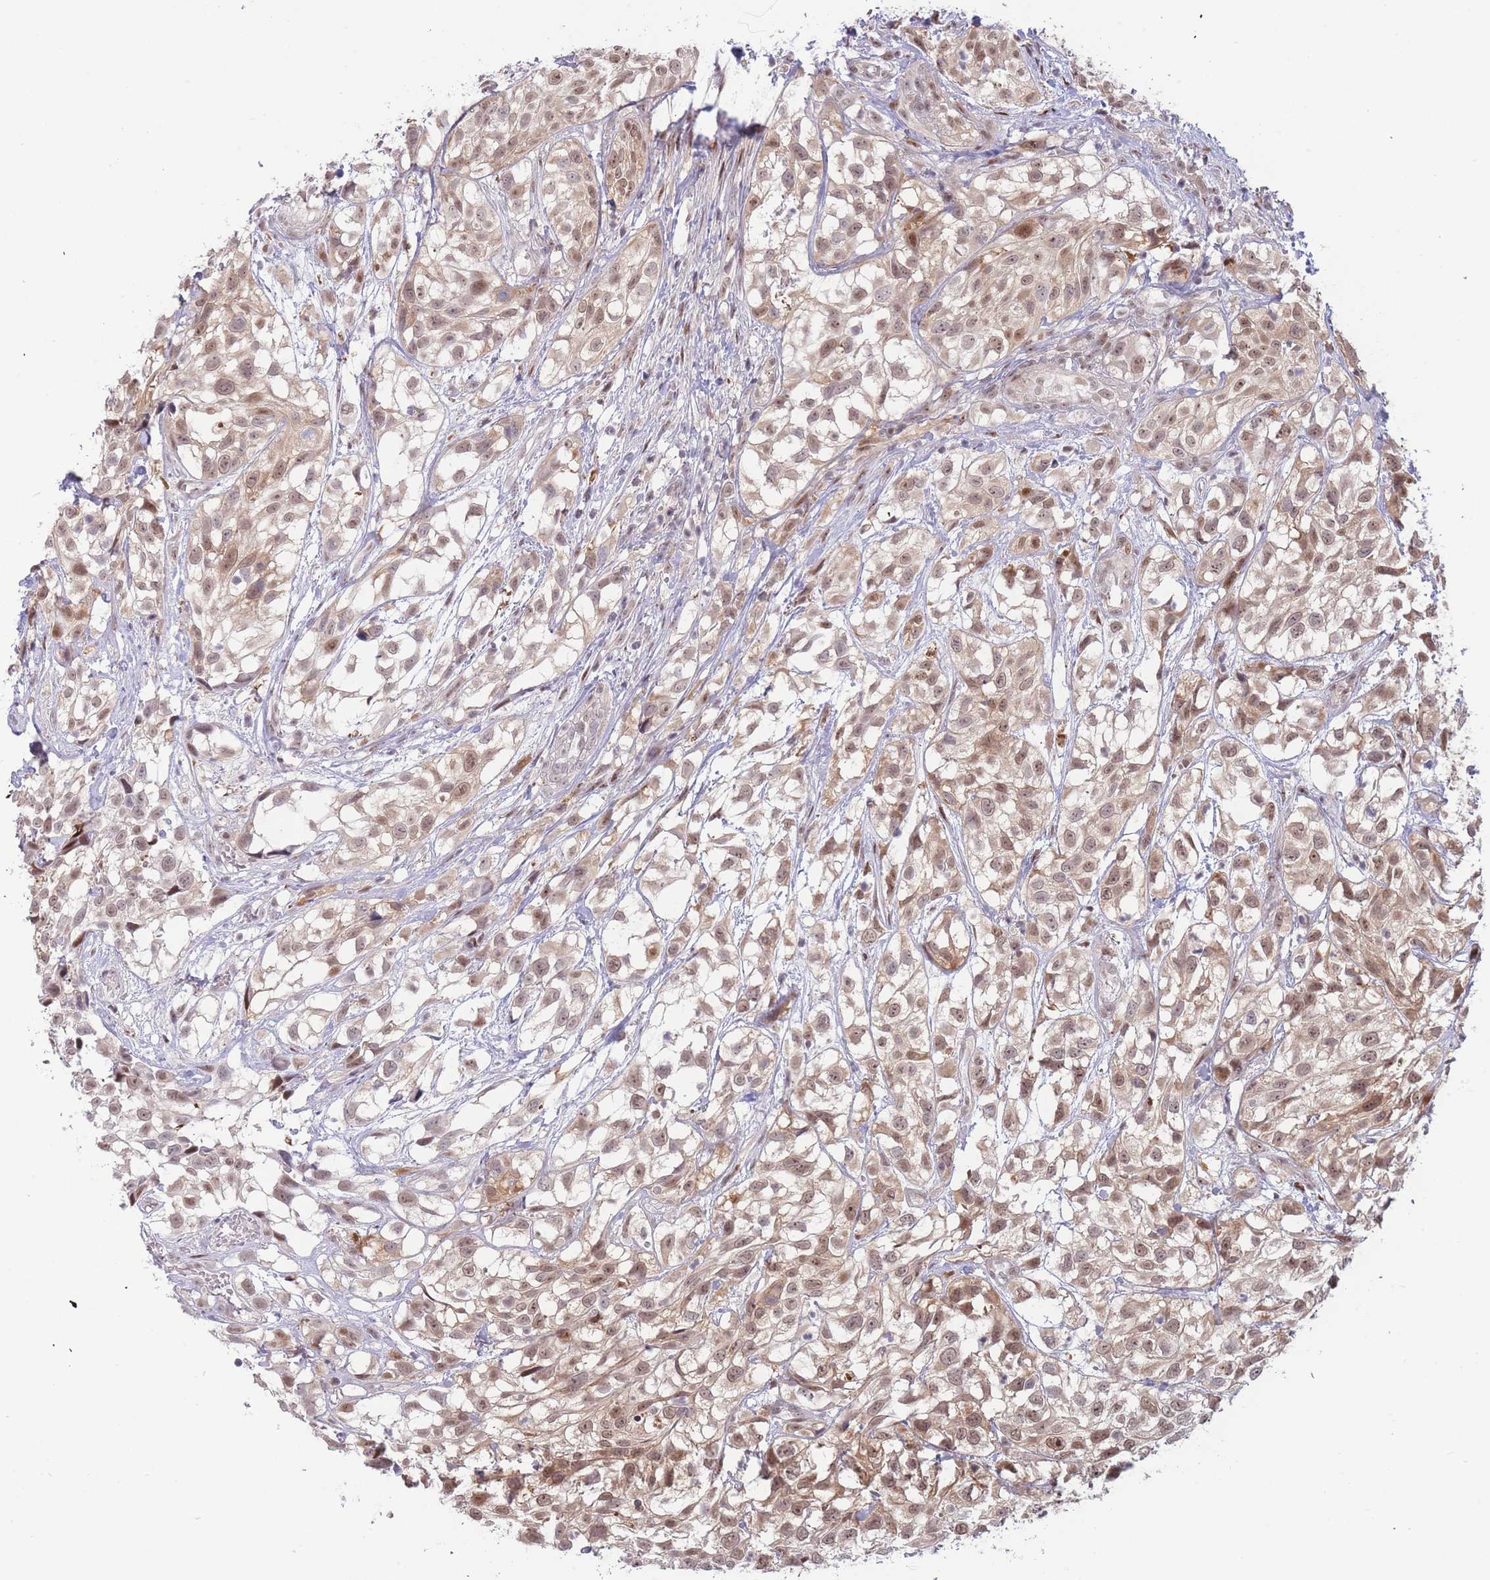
{"staining": {"intensity": "moderate", "quantity": ">75%", "location": "nuclear"}, "tissue": "urothelial cancer", "cell_type": "Tumor cells", "image_type": "cancer", "snomed": [{"axis": "morphology", "description": "Urothelial carcinoma, High grade"}, {"axis": "topography", "description": "Urinary bladder"}], "caption": "This micrograph shows IHC staining of human urothelial cancer, with medium moderate nuclear expression in about >75% of tumor cells.", "gene": "DEAF1", "patient": {"sex": "male", "age": 56}}